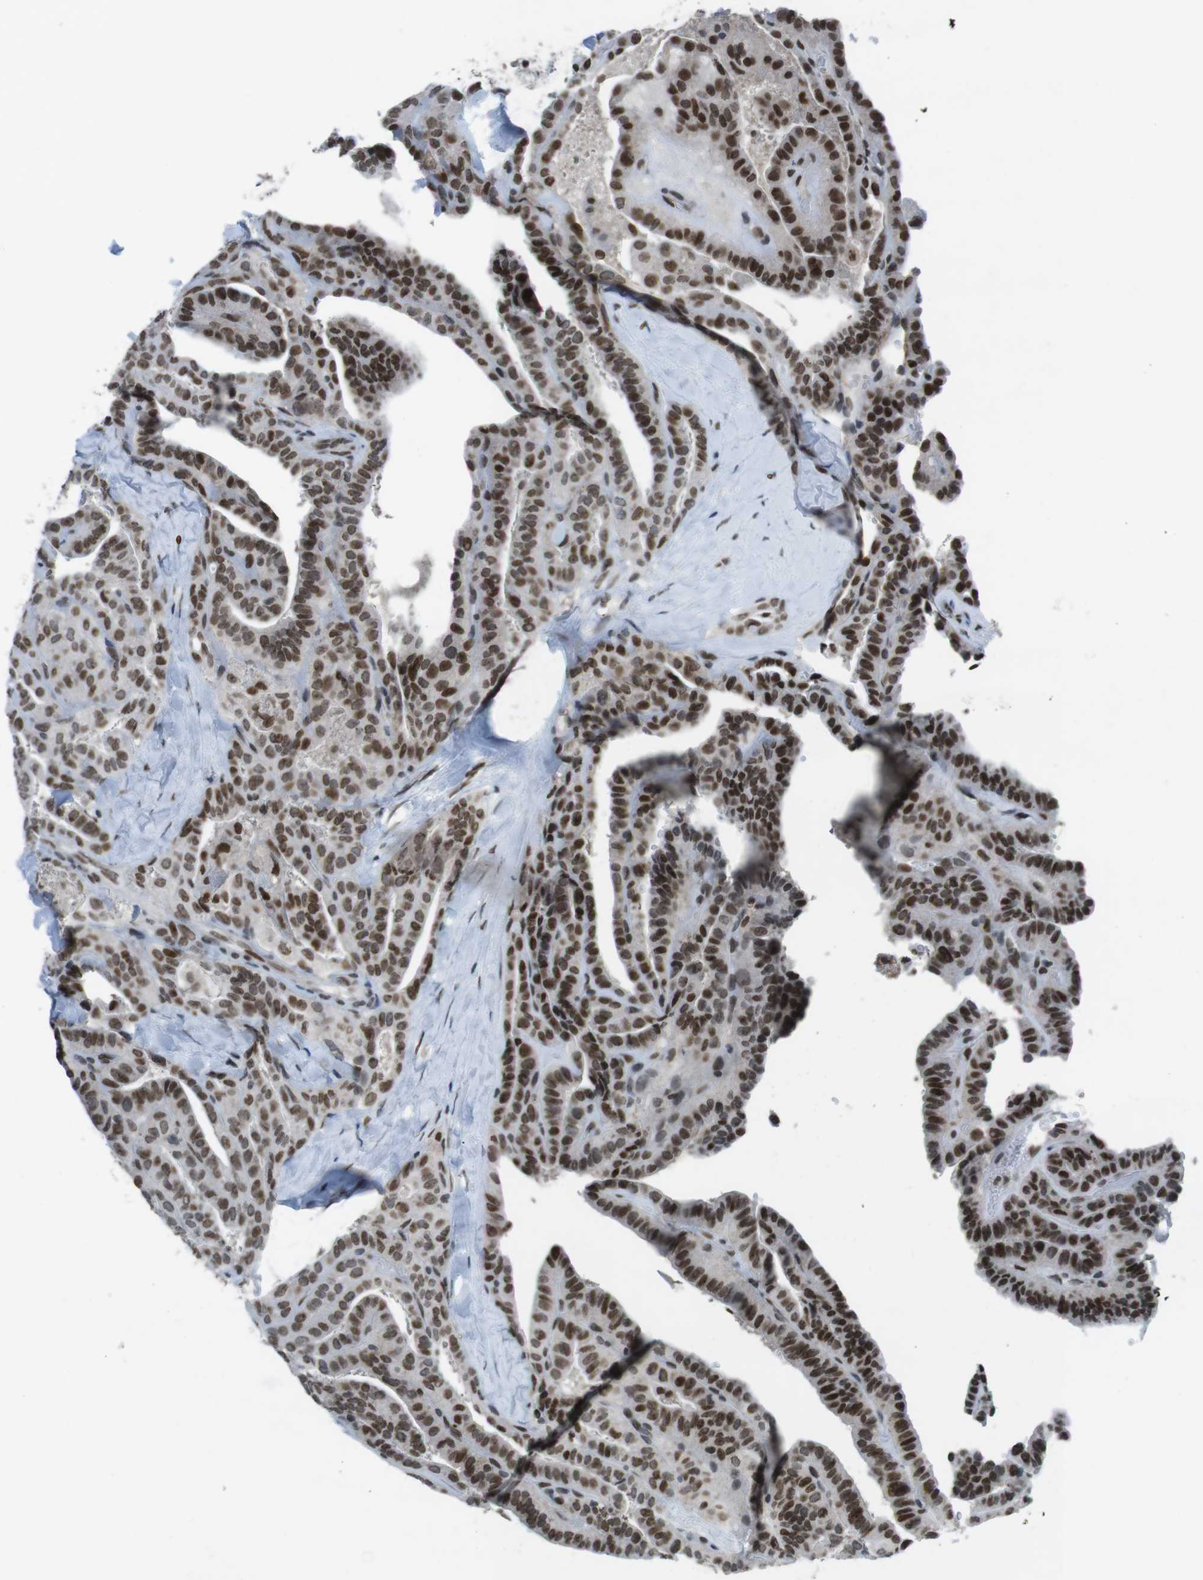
{"staining": {"intensity": "strong", "quantity": ">75%", "location": "nuclear"}, "tissue": "thyroid cancer", "cell_type": "Tumor cells", "image_type": "cancer", "snomed": [{"axis": "morphology", "description": "Papillary adenocarcinoma, NOS"}, {"axis": "topography", "description": "Thyroid gland"}], "caption": "The image displays a brown stain indicating the presence of a protein in the nuclear of tumor cells in thyroid cancer (papillary adenocarcinoma). The staining was performed using DAB (3,3'-diaminobenzidine), with brown indicating positive protein expression. Nuclei are stained blue with hematoxylin.", "gene": "MAD1L1", "patient": {"sex": "male", "age": 77}}